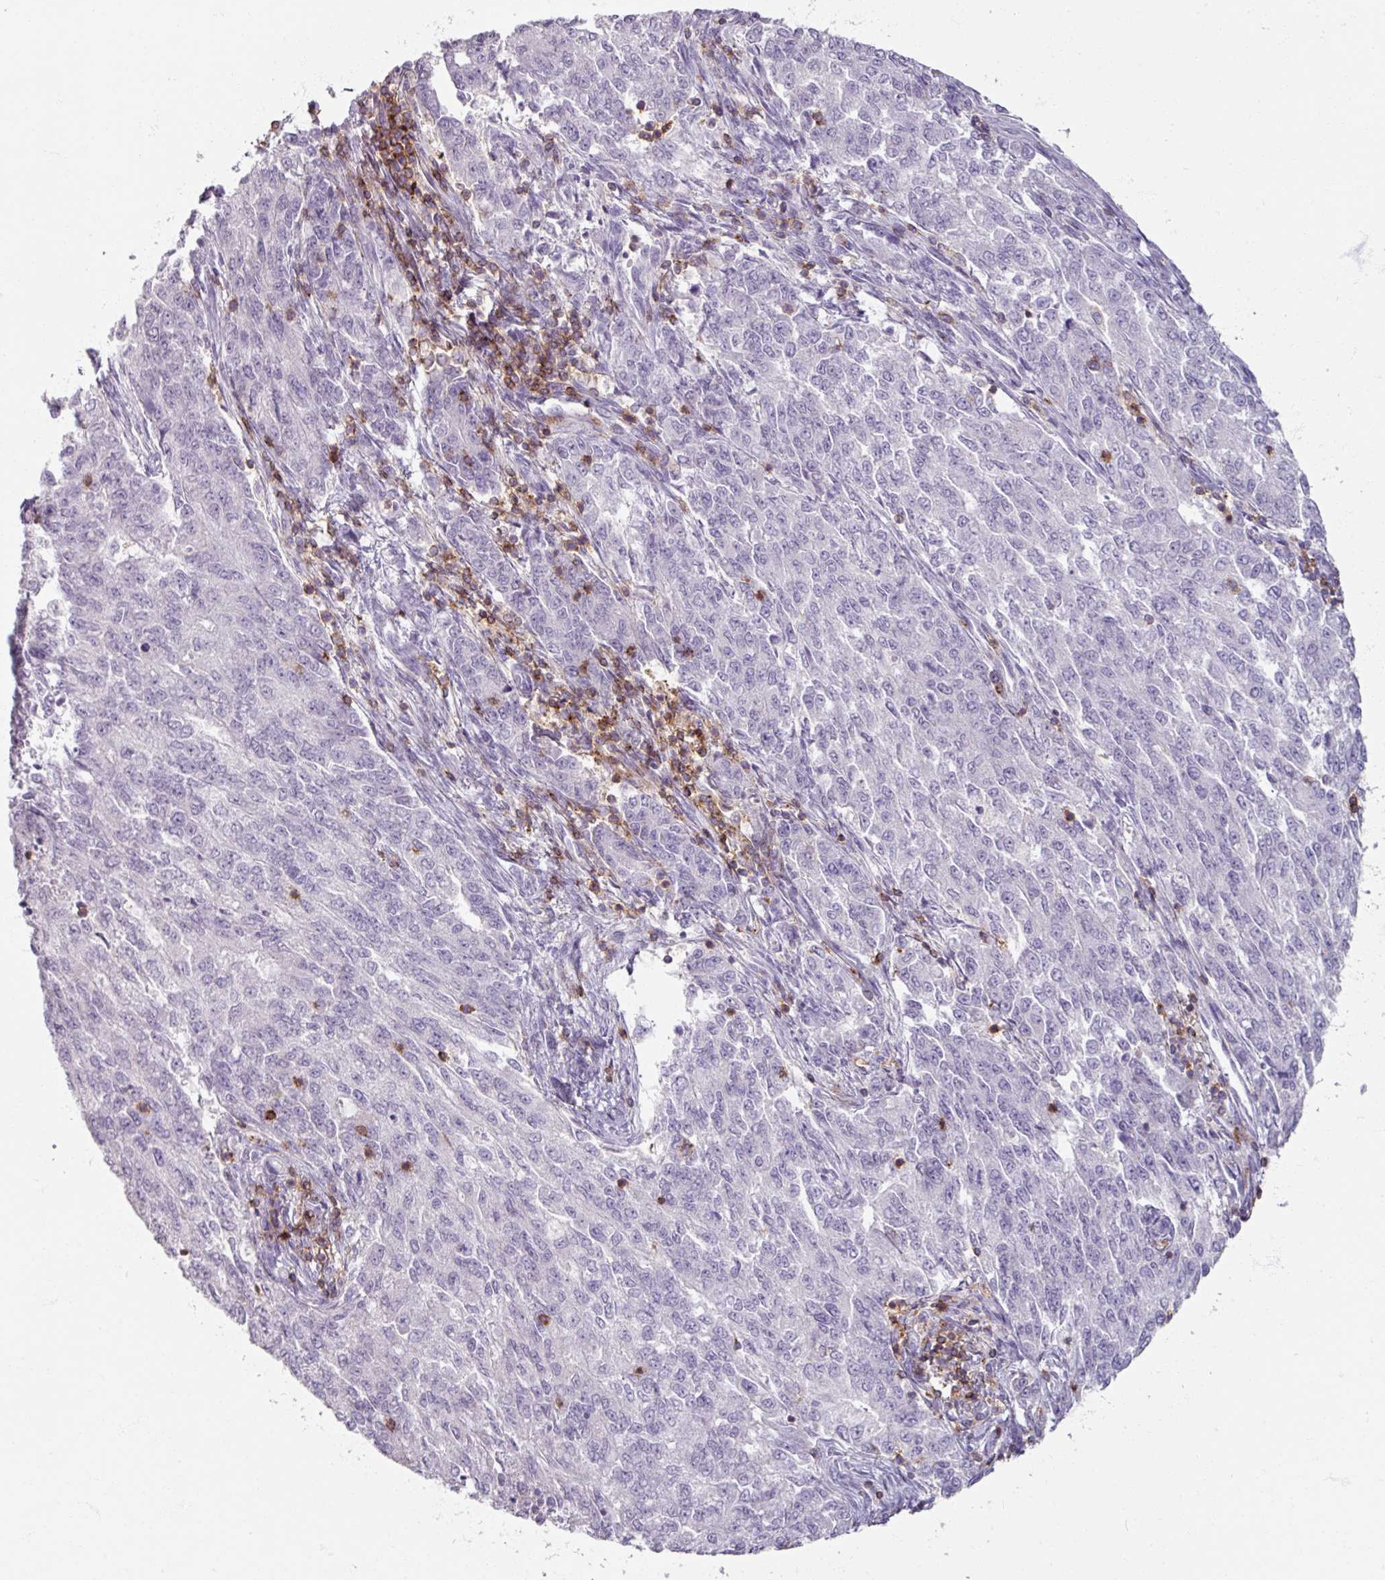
{"staining": {"intensity": "negative", "quantity": "none", "location": "none"}, "tissue": "endometrial cancer", "cell_type": "Tumor cells", "image_type": "cancer", "snomed": [{"axis": "morphology", "description": "Adenocarcinoma, NOS"}, {"axis": "topography", "description": "Endometrium"}], "caption": "This is an immunohistochemistry histopathology image of adenocarcinoma (endometrial). There is no positivity in tumor cells.", "gene": "PTPRC", "patient": {"sex": "female", "age": 50}}